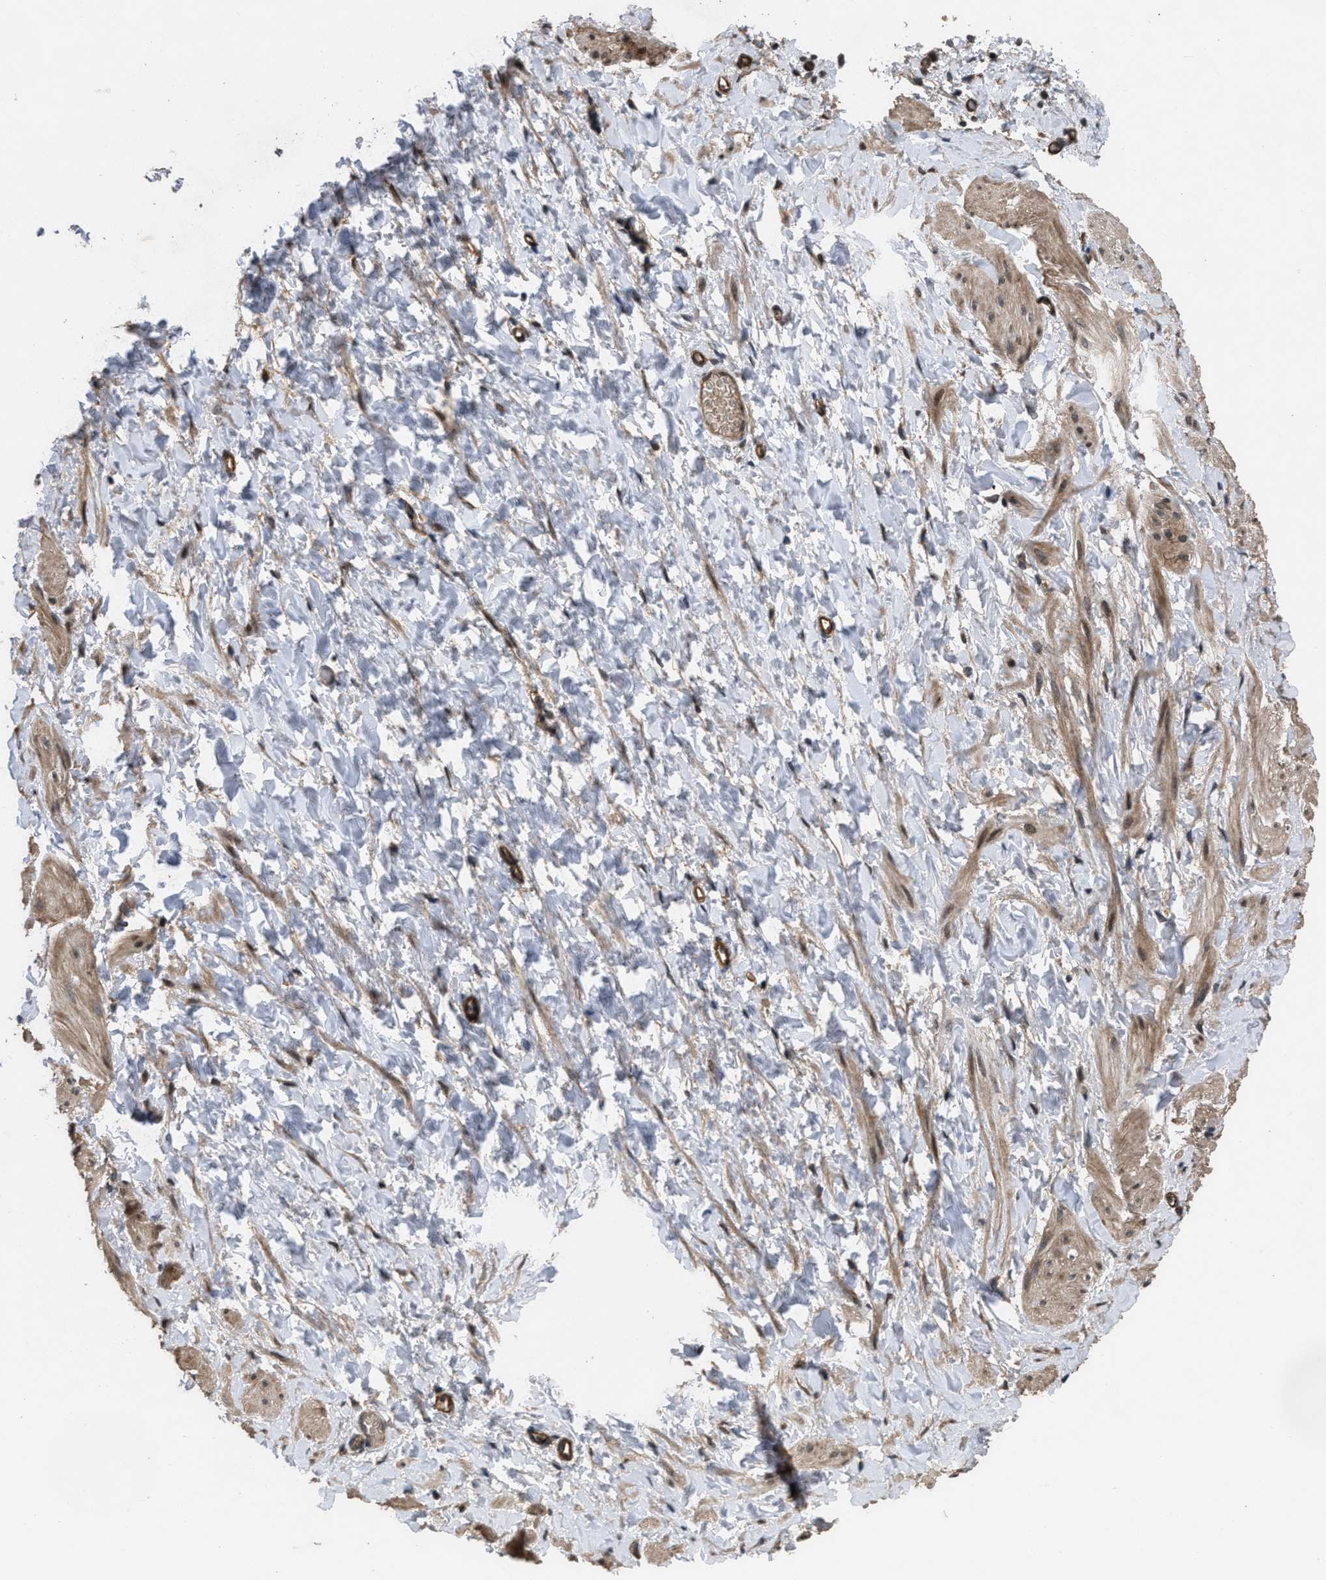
{"staining": {"intensity": "moderate", "quantity": "25%-75%", "location": "cytoplasmic/membranous"}, "tissue": "smooth muscle", "cell_type": "Smooth muscle cells", "image_type": "normal", "snomed": [{"axis": "morphology", "description": "Normal tissue, NOS"}, {"axis": "topography", "description": "Smooth muscle"}], "caption": "The histopathology image reveals immunohistochemical staining of unremarkable smooth muscle. There is moderate cytoplasmic/membranous expression is appreciated in approximately 25%-75% of smooth muscle cells. The staining was performed using DAB, with brown indicating positive protein expression. Nuclei are stained blue with hematoxylin.", "gene": "UTRN", "patient": {"sex": "male", "age": 16}}